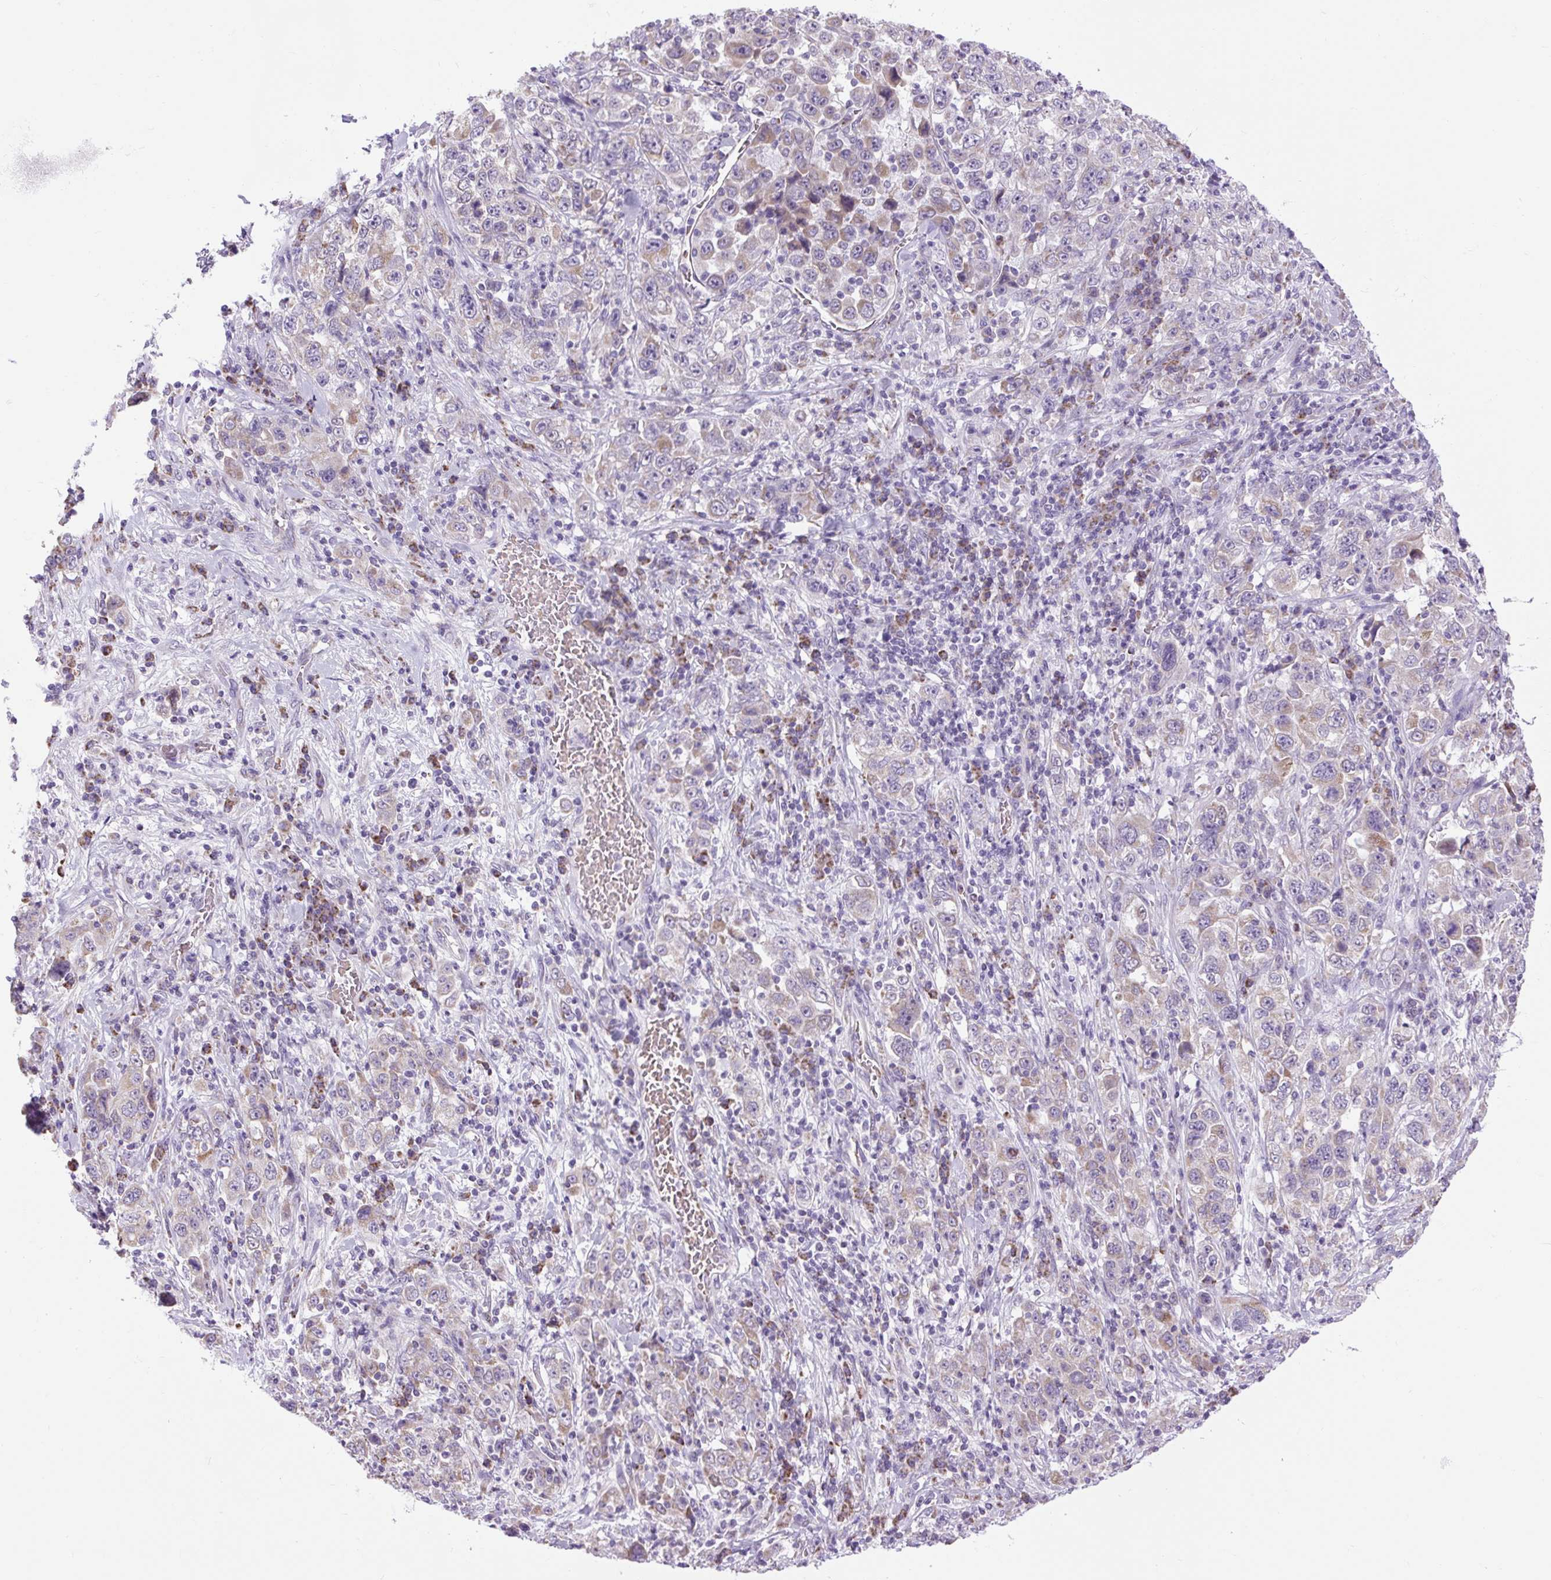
{"staining": {"intensity": "weak", "quantity": "<25%", "location": "cytoplasmic/membranous"}, "tissue": "stomach cancer", "cell_type": "Tumor cells", "image_type": "cancer", "snomed": [{"axis": "morphology", "description": "Normal tissue, NOS"}, {"axis": "morphology", "description": "Adenocarcinoma, NOS"}, {"axis": "topography", "description": "Stomach, upper"}, {"axis": "topography", "description": "Stomach"}], "caption": "Histopathology image shows no significant protein staining in tumor cells of stomach cancer (adenocarcinoma).", "gene": "SCO2", "patient": {"sex": "male", "age": 59}}